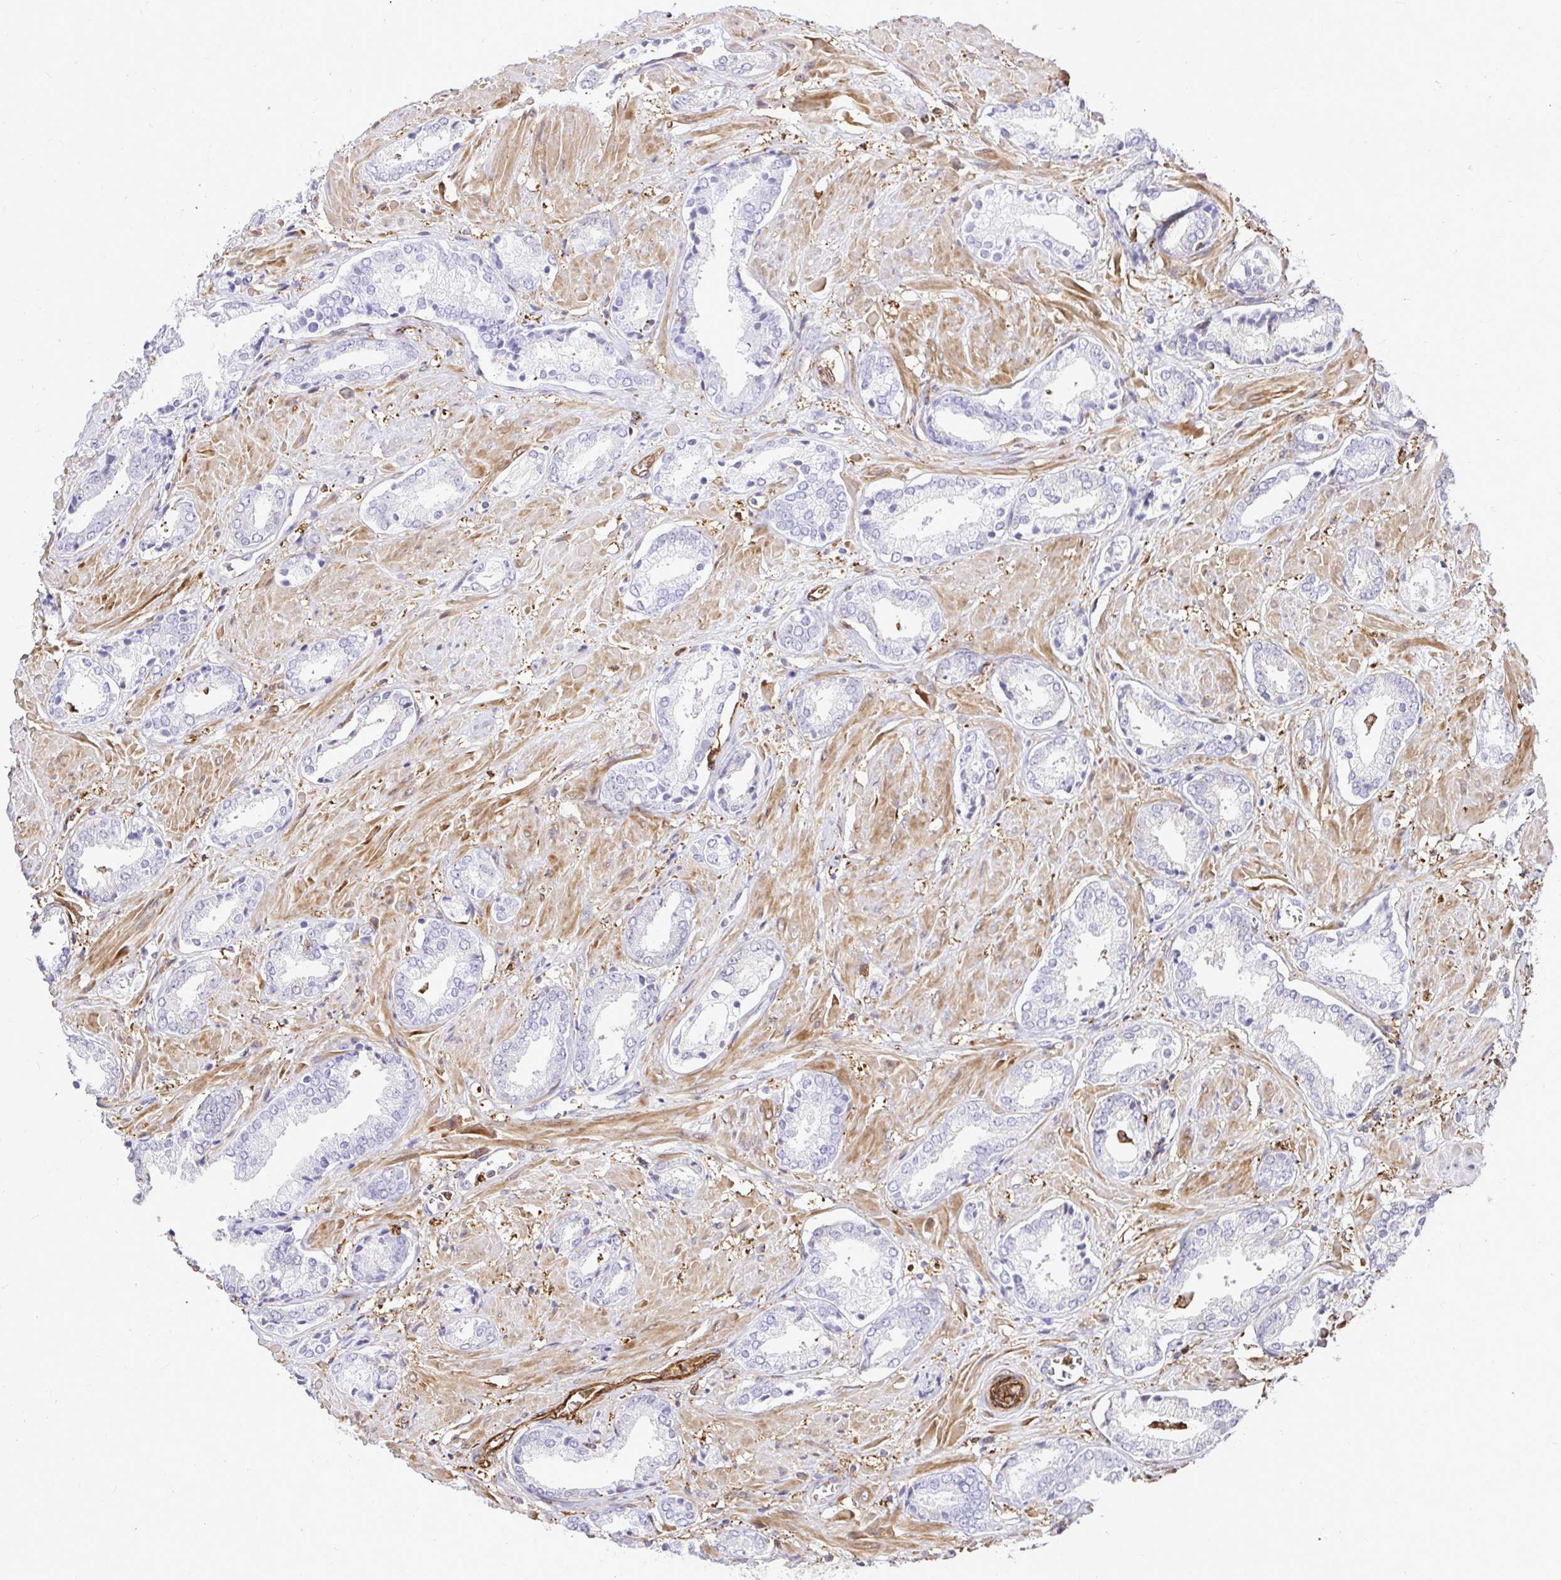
{"staining": {"intensity": "negative", "quantity": "none", "location": "none"}, "tissue": "prostate cancer", "cell_type": "Tumor cells", "image_type": "cancer", "snomed": [{"axis": "morphology", "description": "Adenocarcinoma, High grade"}, {"axis": "topography", "description": "Prostate"}], "caption": "Protein analysis of prostate cancer demonstrates no significant expression in tumor cells. Brightfield microscopy of immunohistochemistry stained with DAB (brown) and hematoxylin (blue), captured at high magnification.", "gene": "GSN", "patient": {"sex": "male", "age": 56}}